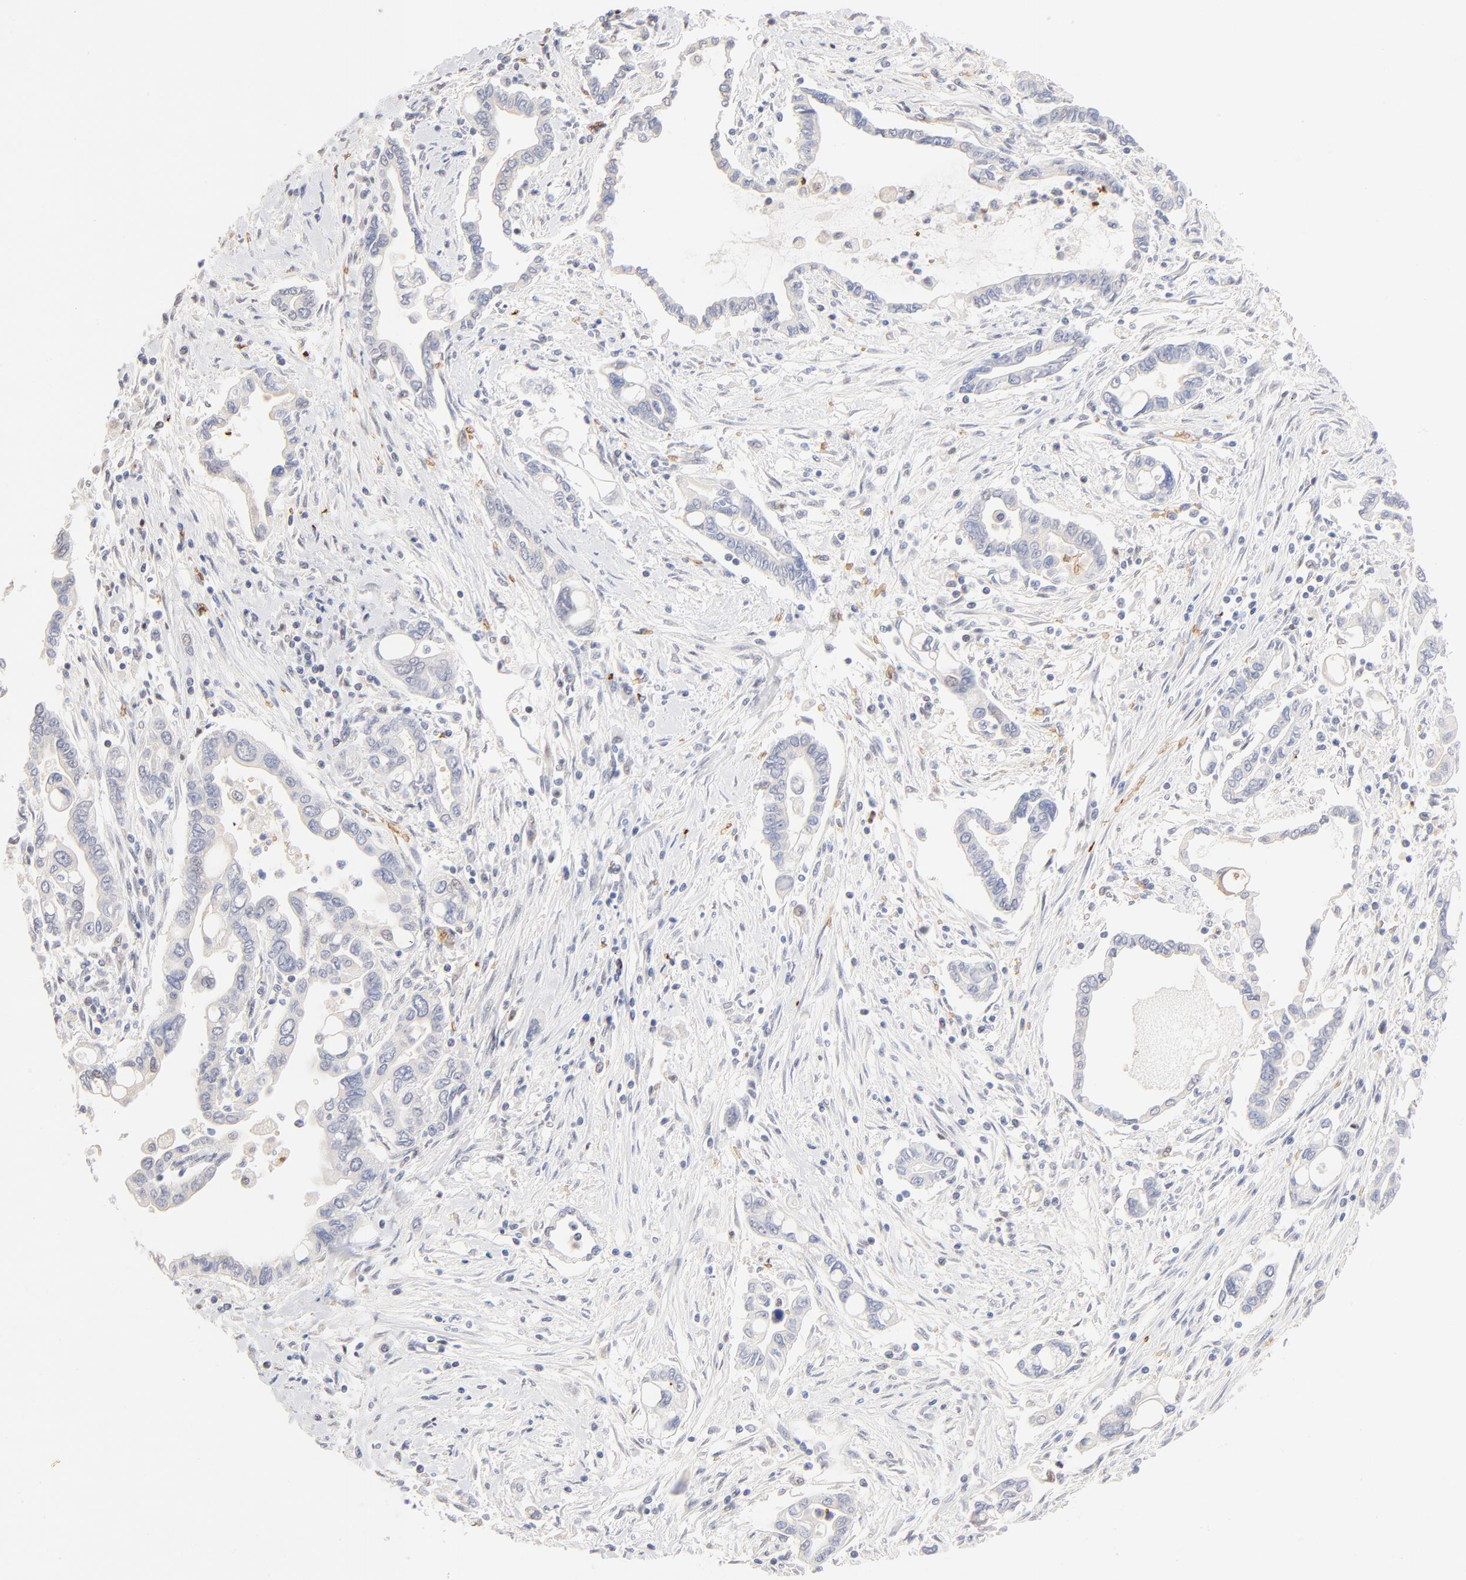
{"staining": {"intensity": "negative", "quantity": "none", "location": "none"}, "tissue": "pancreatic cancer", "cell_type": "Tumor cells", "image_type": "cancer", "snomed": [{"axis": "morphology", "description": "Adenocarcinoma, NOS"}, {"axis": "topography", "description": "Pancreas"}], "caption": "An image of human pancreatic cancer is negative for staining in tumor cells.", "gene": "SPTB", "patient": {"sex": "female", "age": 57}}